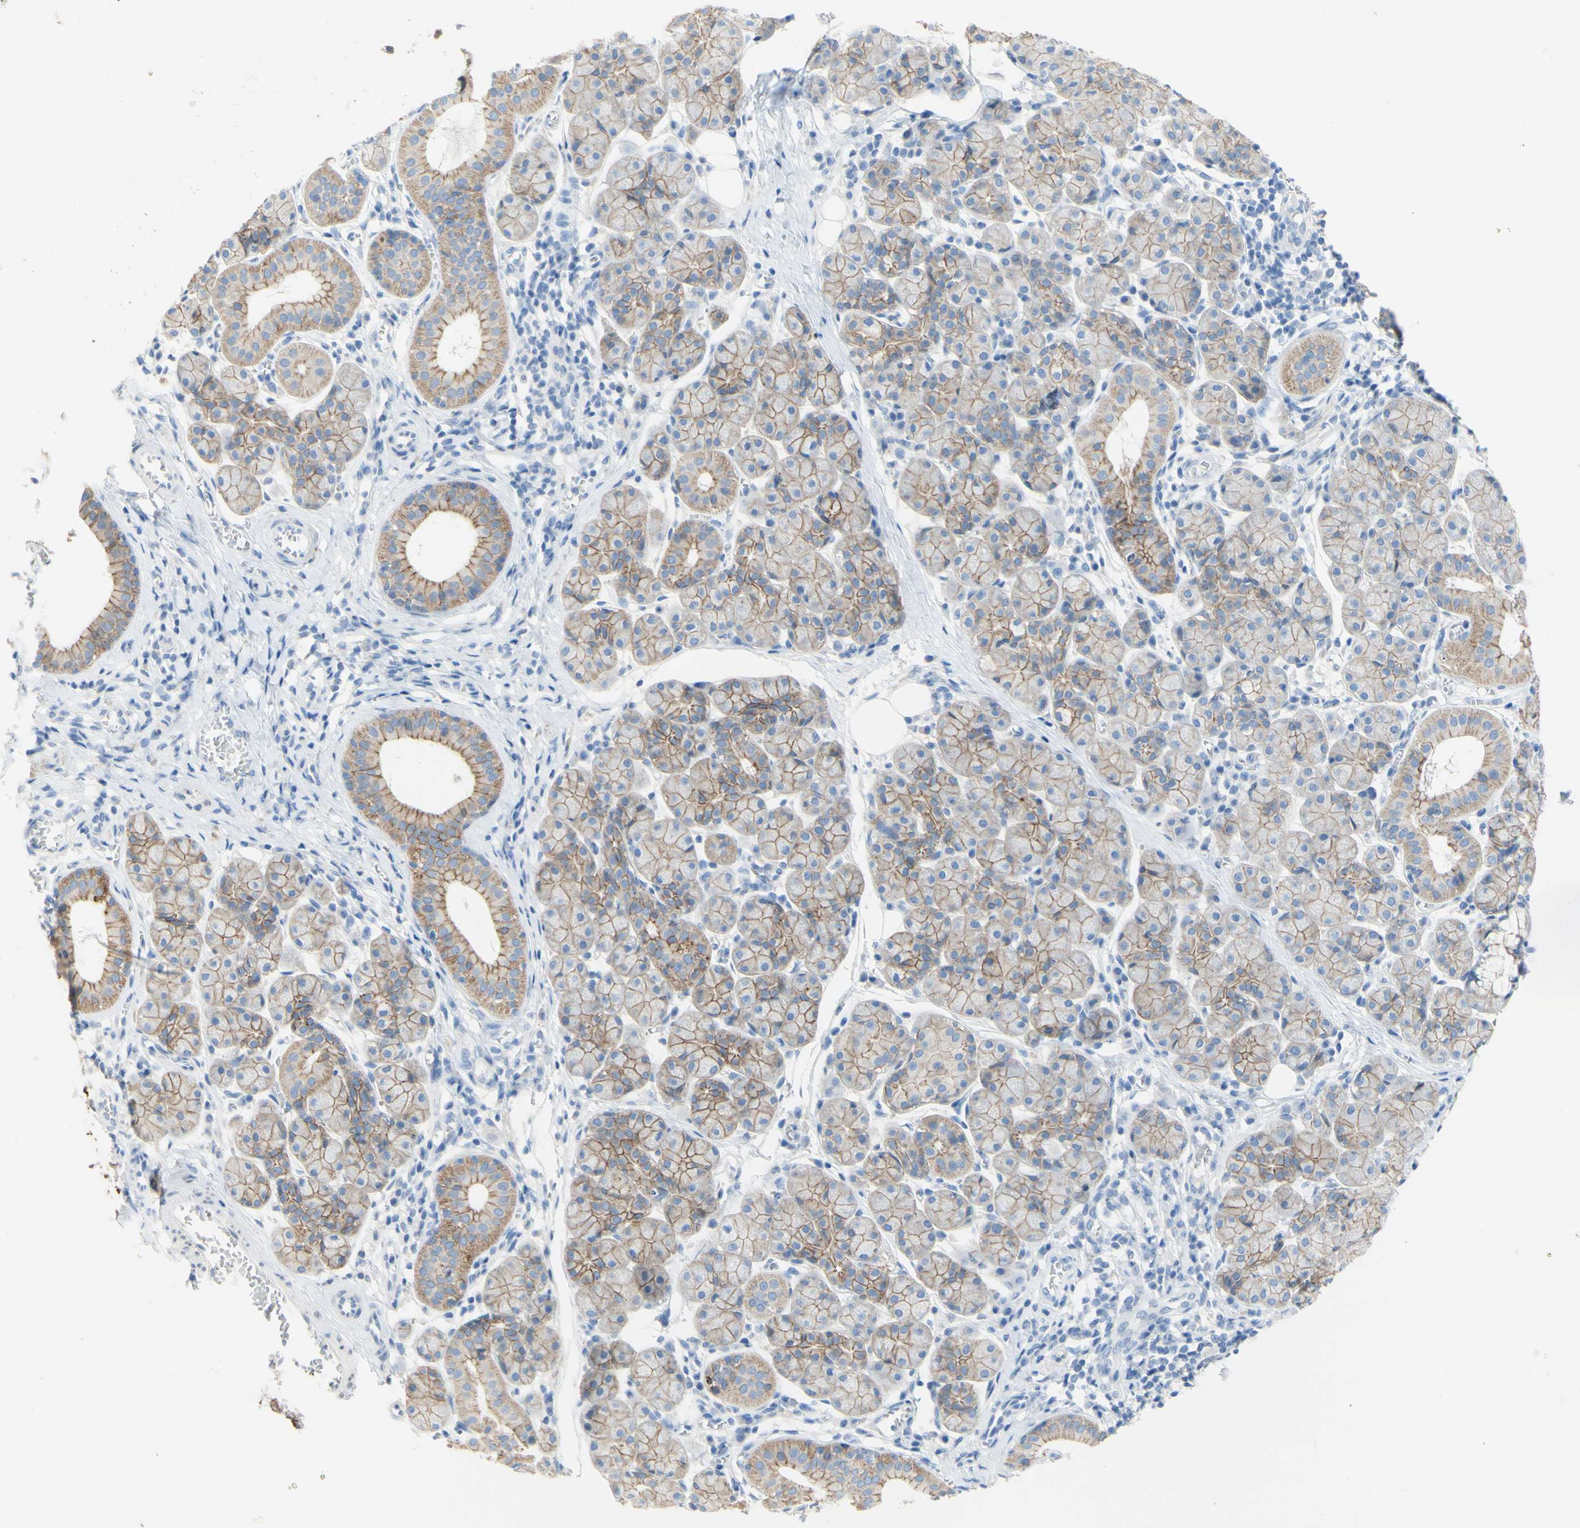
{"staining": {"intensity": "moderate", "quantity": "25%-75%", "location": "cytoplasmic/membranous"}, "tissue": "salivary gland", "cell_type": "Glandular cells", "image_type": "normal", "snomed": [{"axis": "morphology", "description": "Normal tissue, NOS"}, {"axis": "morphology", "description": "Inflammation, NOS"}, {"axis": "topography", "description": "Lymph node"}, {"axis": "topography", "description": "Salivary gland"}], "caption": "Glandular cells exhibit medium levels of moderate cytoplasmic/membranous expression in about 25%-75% of cells in unremarkable salivary gland. (DAB IHC with brightfield microscopy, high magnification).", "gene": "DSC2", "patient": {"sex": "male", "age": 3}}